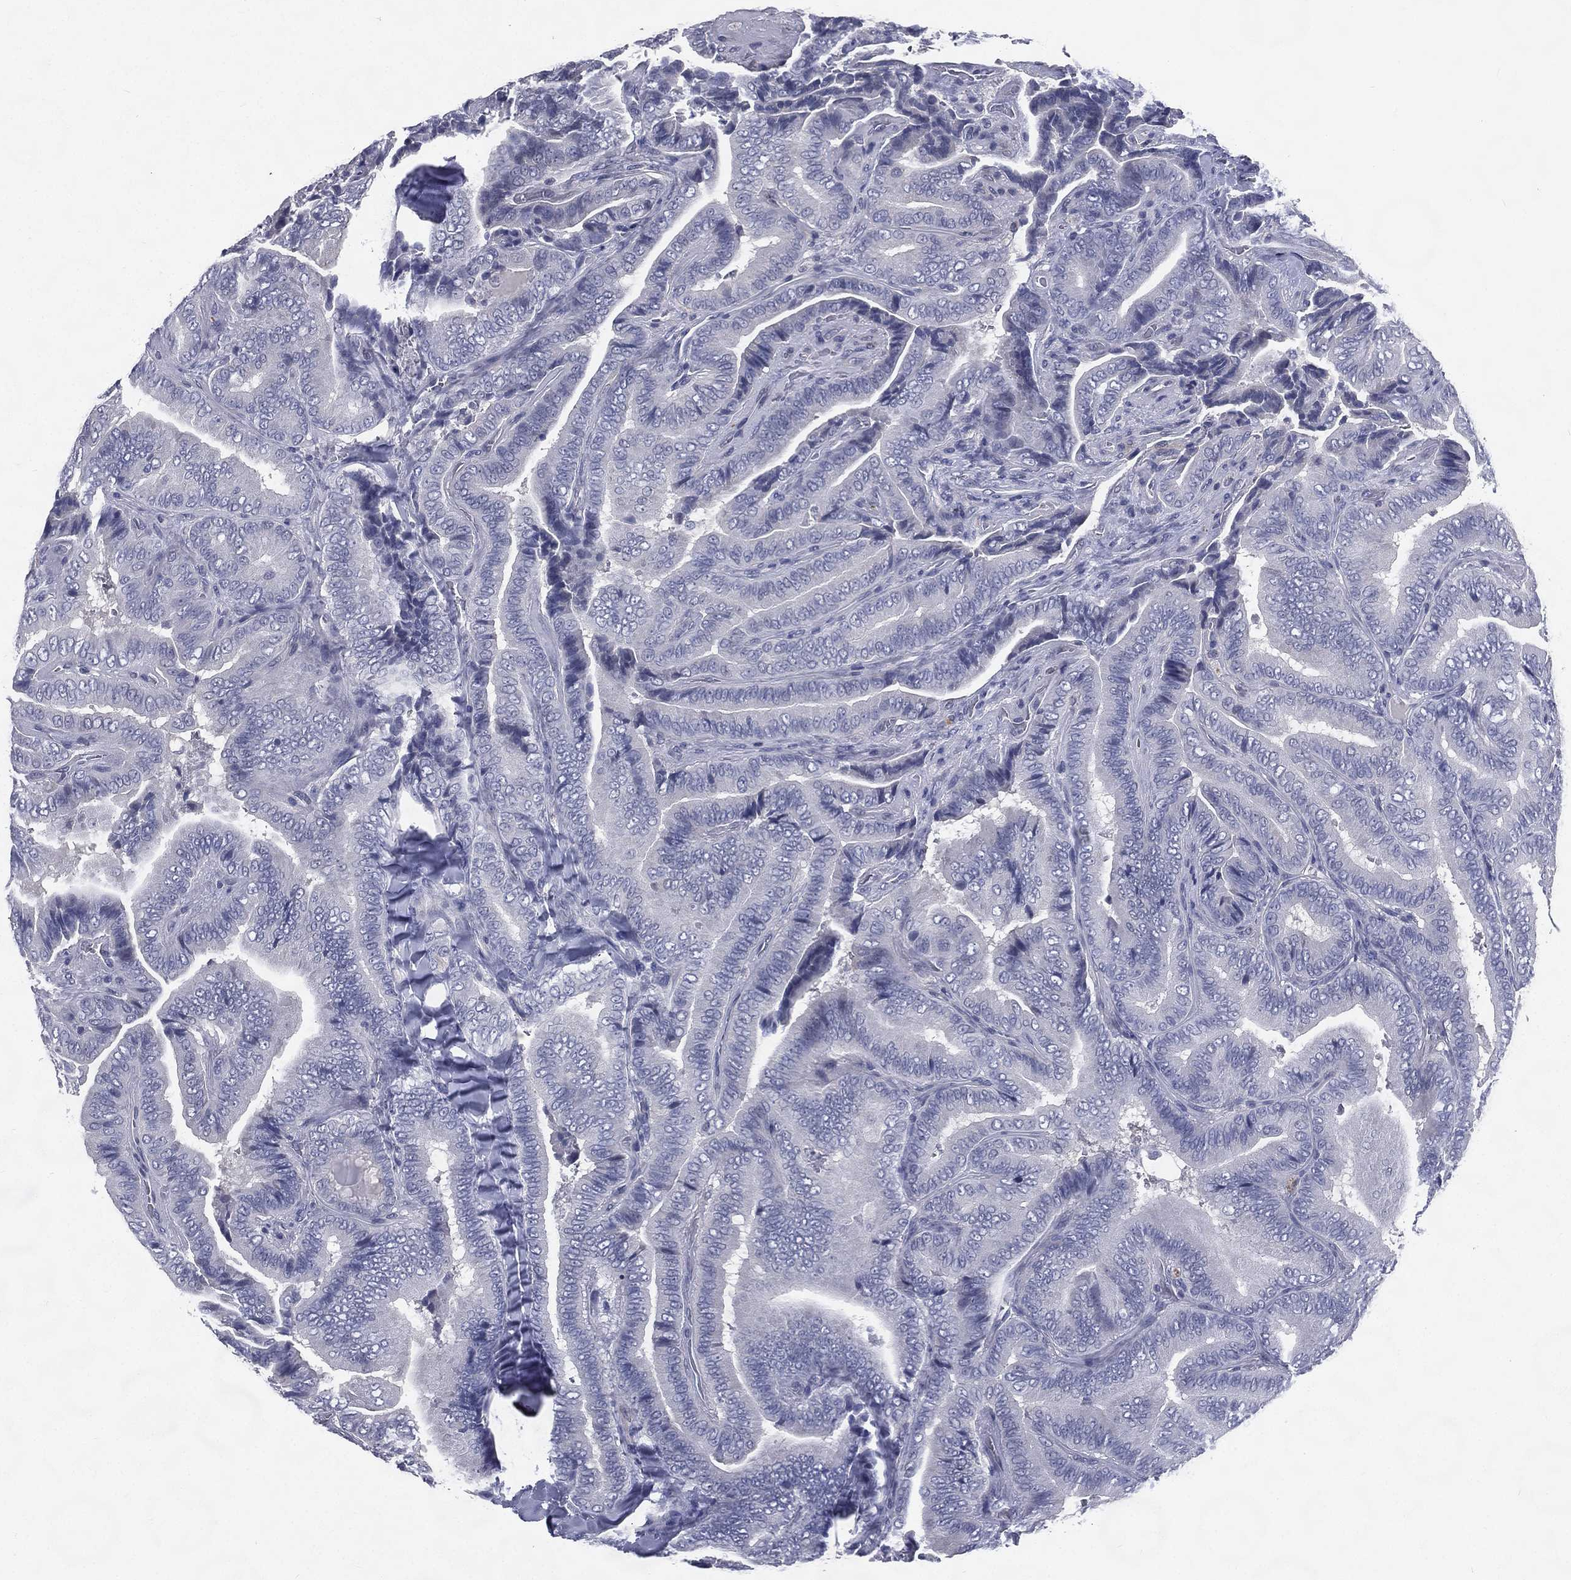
{"staining": {"intensity": "negative", "quantity": "none", "location": "none"}, "tissue": "thyroid cancer", "cell_type": "Tumor cells", "image_type": "cancer", "snomed": [{"axis": "morphology", "description": "Papillary adenocarcinoma, NOS"}, {"axis": "topography", "description": "Thyroid gland"}], "caption": "High power microscopy image of an IHC histopathology image of thyroid cancer (papillary adenocarcinoma), revealing no significant expression in tumor cells.", "gene": "IFT27", "patient": {"sex": "male", "age": 61}}